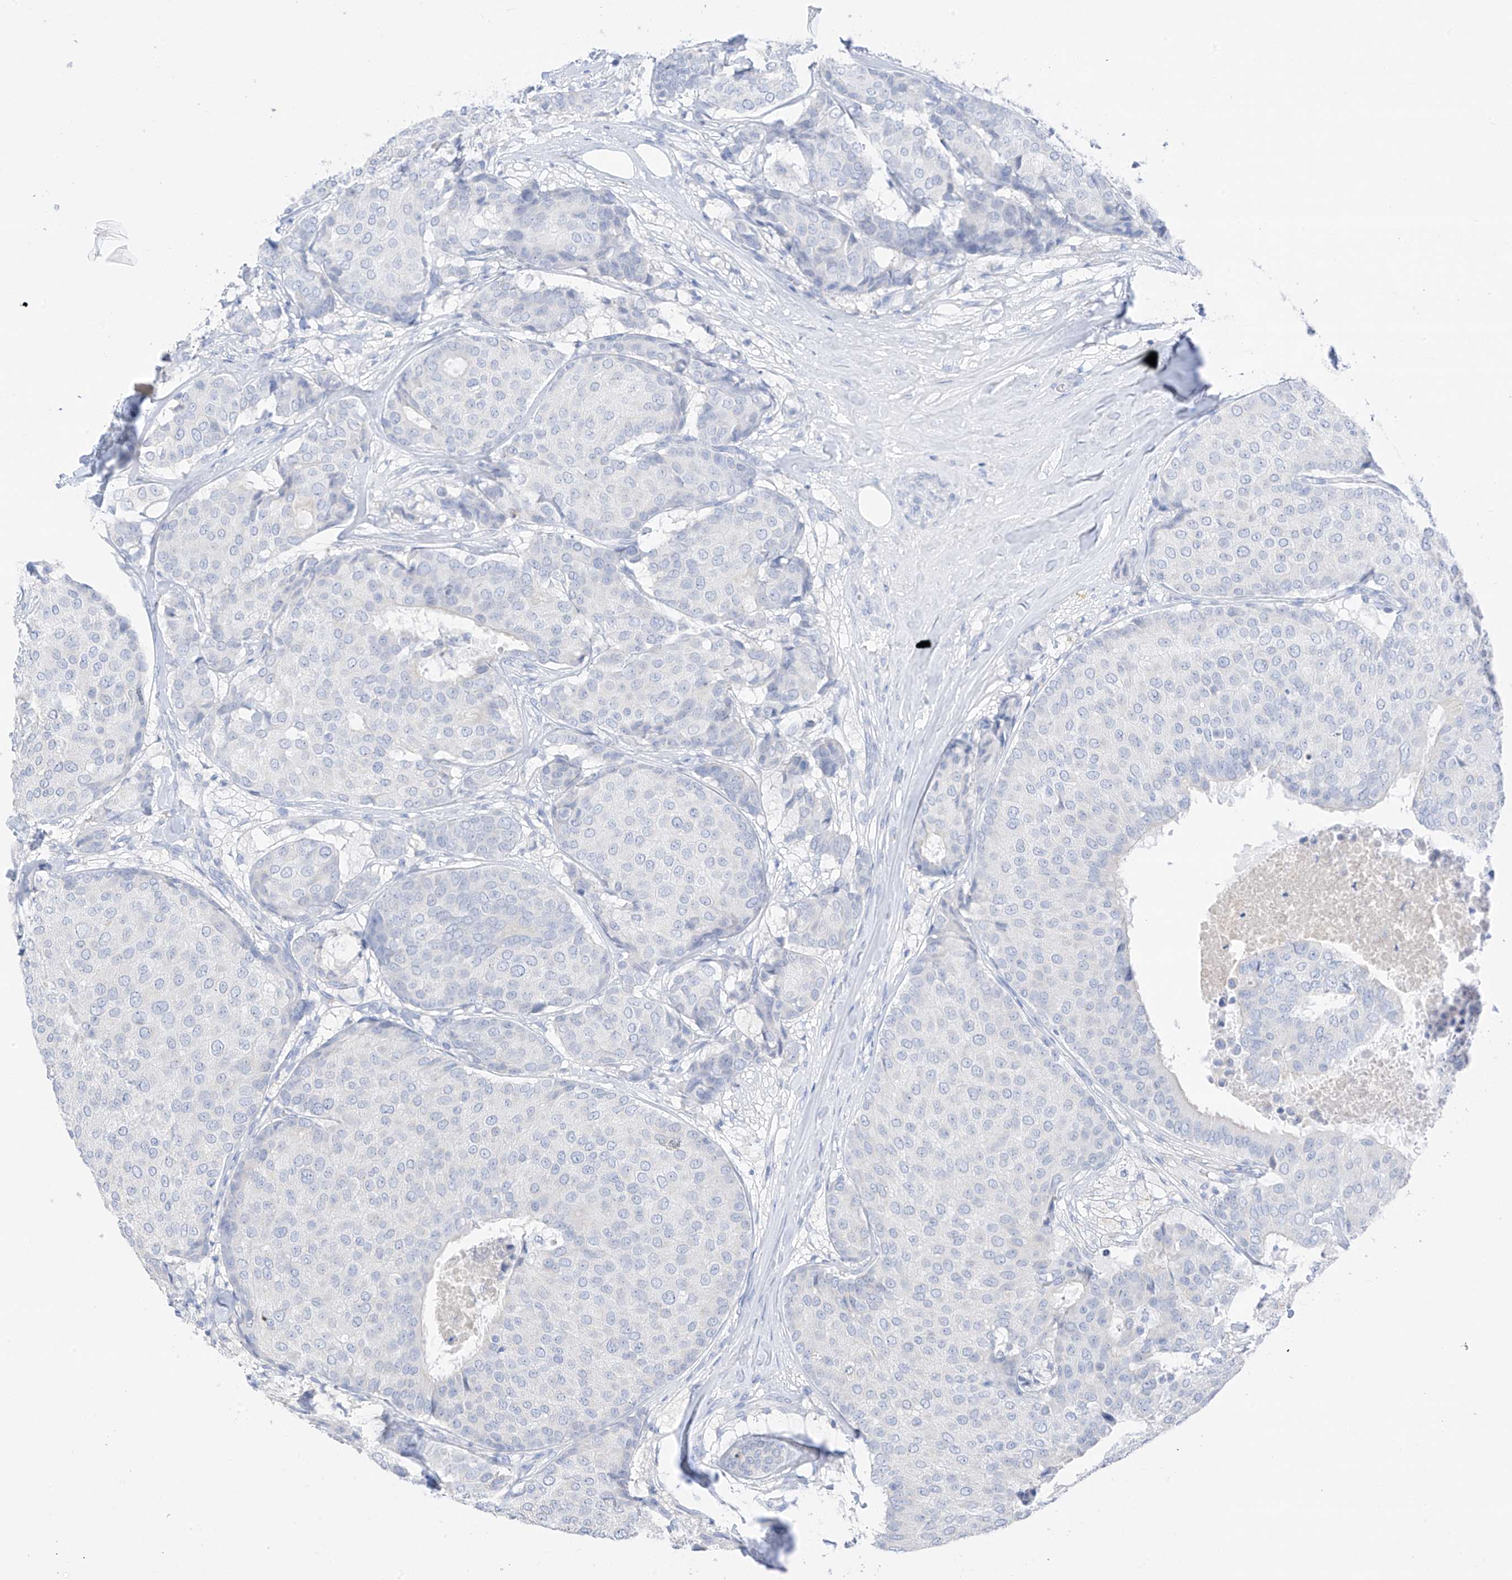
{"staining": {"intensity": "negative", "quantity": "none", "location": "none"}, "tissue": "breast cancer", "cell_type": "Tumor cells", "image_type": "cancer", "snomed": [{"axis": "morphology", "description": "Duct carcinoma"}, {"axis": "topography", "description": "Breast"}], "caption": "The micrograph displays no significant expression in tumor cells of breast cancer (invasive ductal carcinoma).", "gene": "CAPN13", "patient": {"sex": "female", "age": 75}}